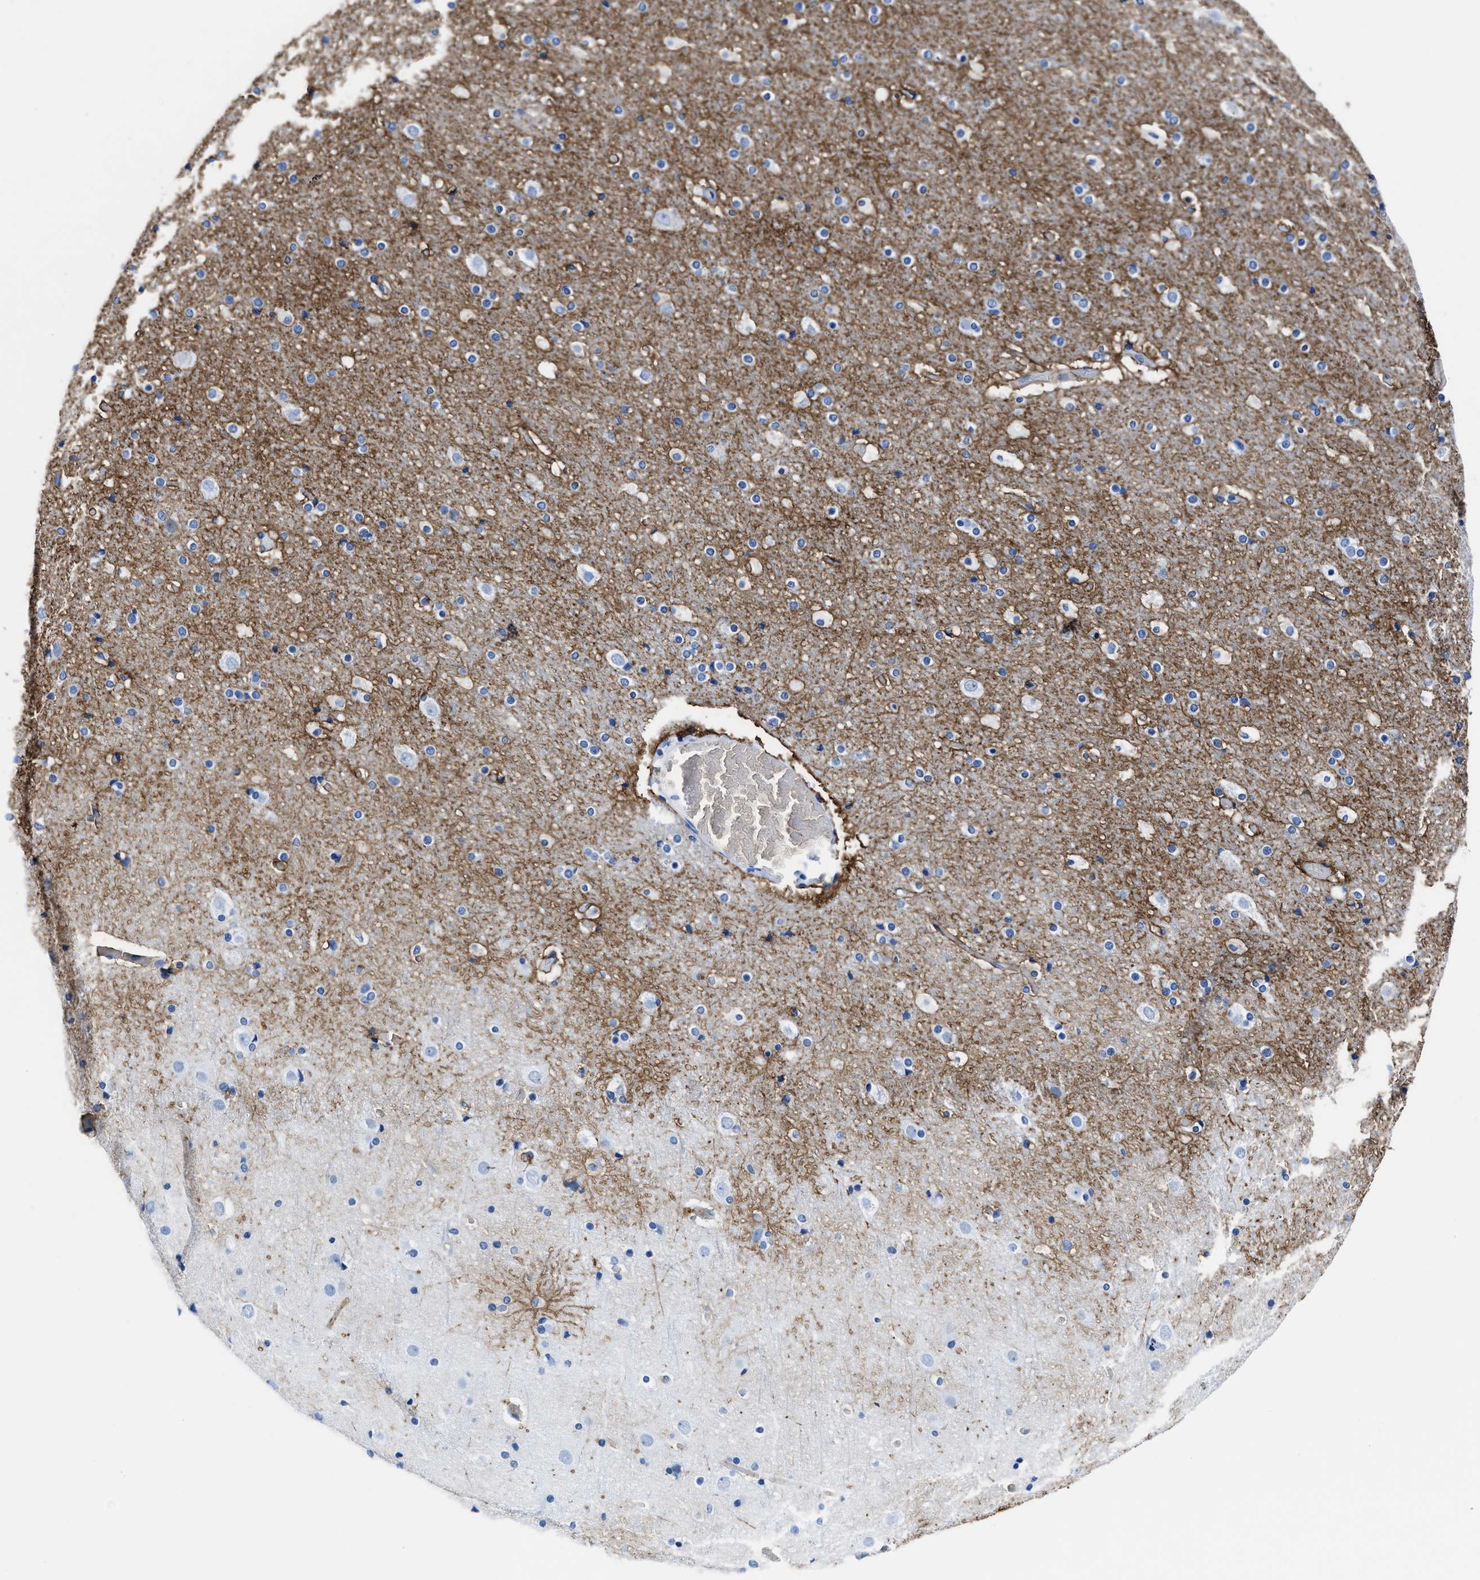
{"staining": {"intensity": "moderate", "quantity": "25%-75%", "location": "cytoplasmic/membranous"}, "tissue": "cerebral cortex", "cell_type": "Endothelial cells", "image_type": "normal", "snomed": [{"axis": "morphology", "description": "Normal tissue, NOS"}, {"axis": "topography", "description": "Cerebral cortex"}], "caption": "Immunohistochemistry (DAB (3,3'-diaminobenzidine)) staining of unremarkable human cerebral cortex shows moderate cytoplasmic/membranous protein staining in about 25%-75% of endothelial cells. The staining was performed using DAB to visualize the protein expression in brown, while the nuclei were stained in blue with hematoxylin (Magnification: 20x).", "gene": "AQP1", "patient": {"sex": "male", "age": 57}}